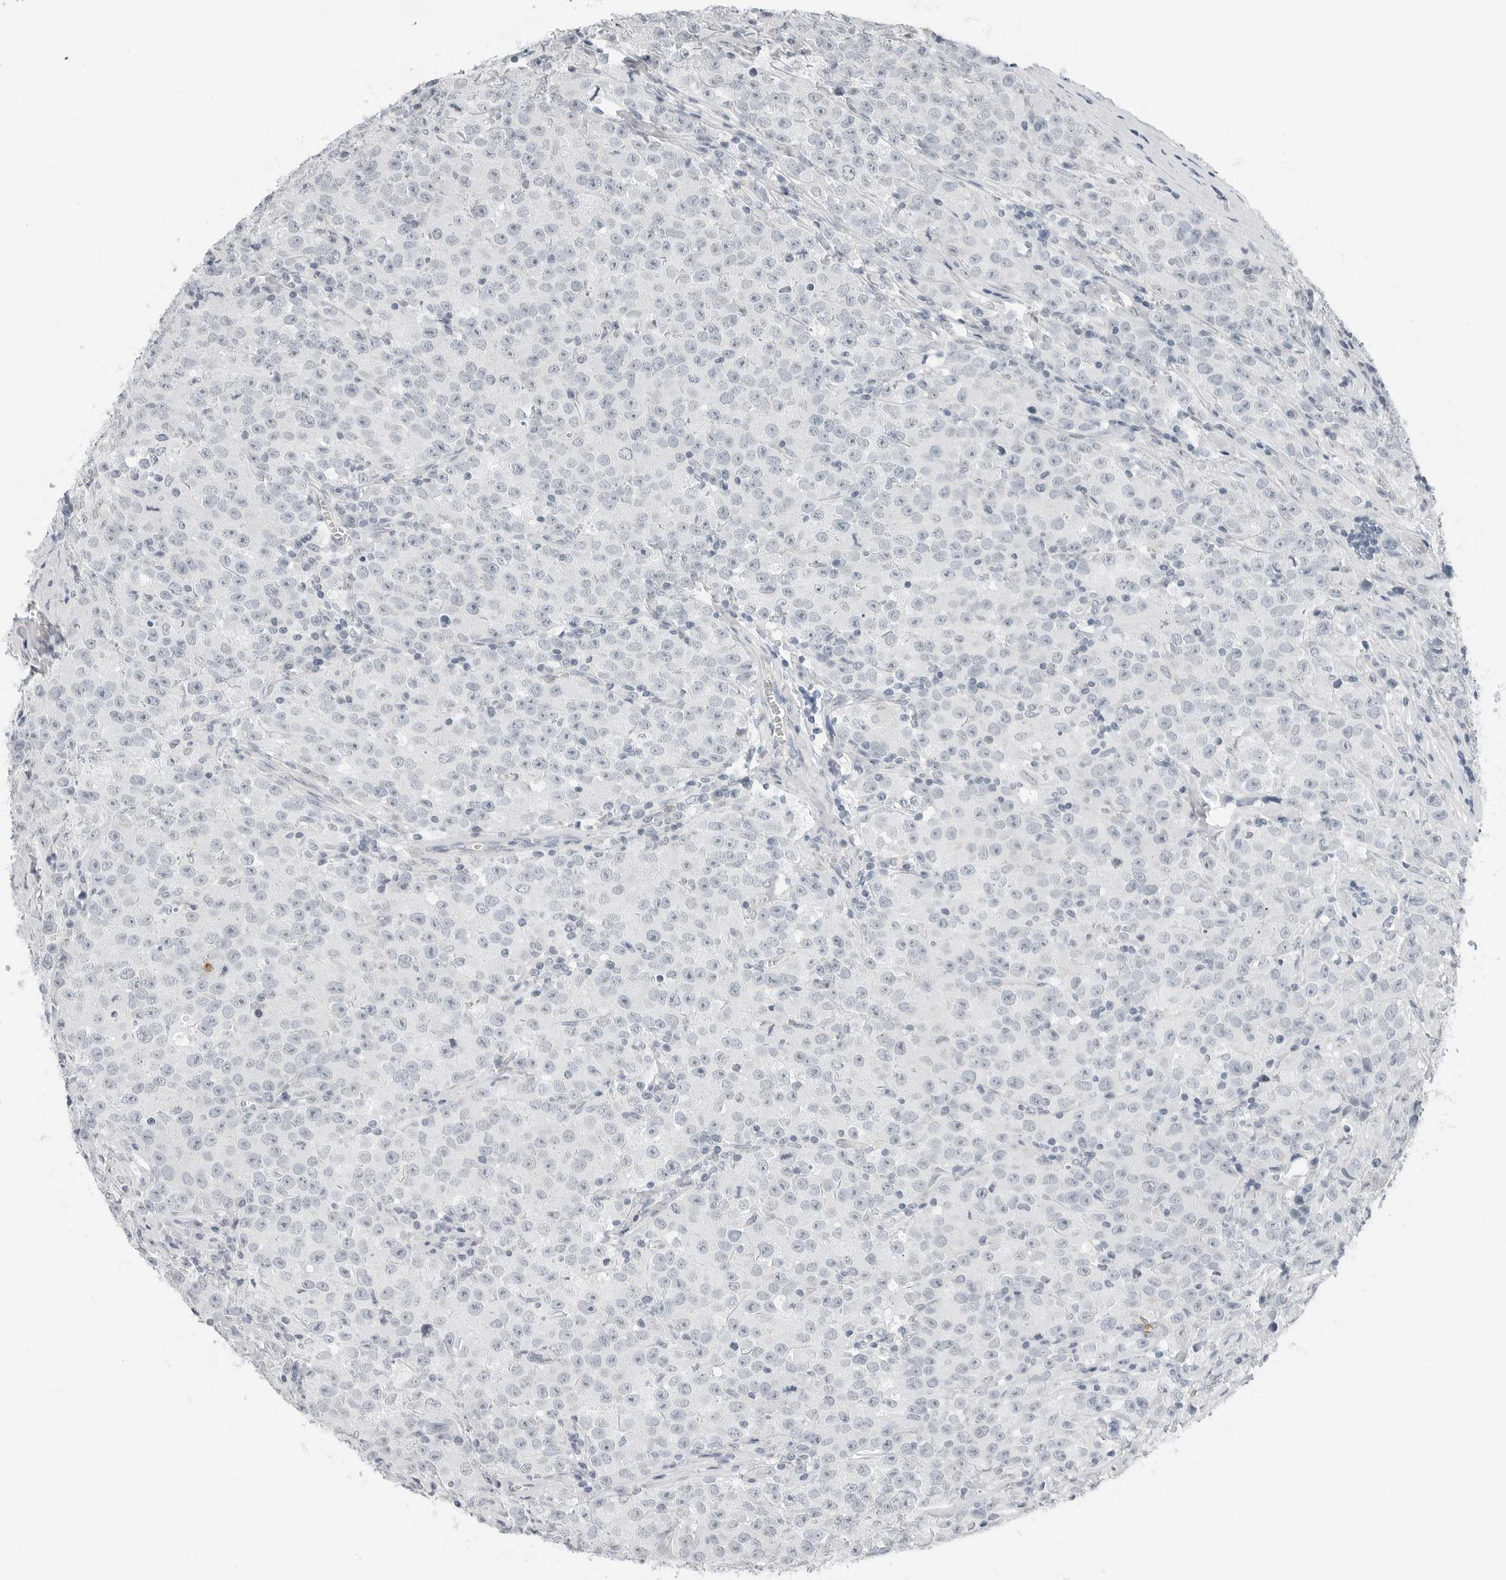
{"staining": {"intensity": "negative", "quantity": "none", "location": "none"}, "tissue": "testis cancer", "cell_type": "Tumor cells", "image_type": "cancer", "snomed": [{"axis": "morphology", "description": "Seminoma, NOS"}, {"axis": "morphology", "description": "Carcinoma, Embryonal, NOS"}, {"axis": "topography", "description": "Testis"}], "caption": "Immunohistochemistry (IHC) photomicrograph of testis cancer (embryonal carcinoma) stained for a protein (brown), which exhibits no staining in tumor cells.", "gene": "XIRP1", "patient": {"sex": "male", "age": 43}}